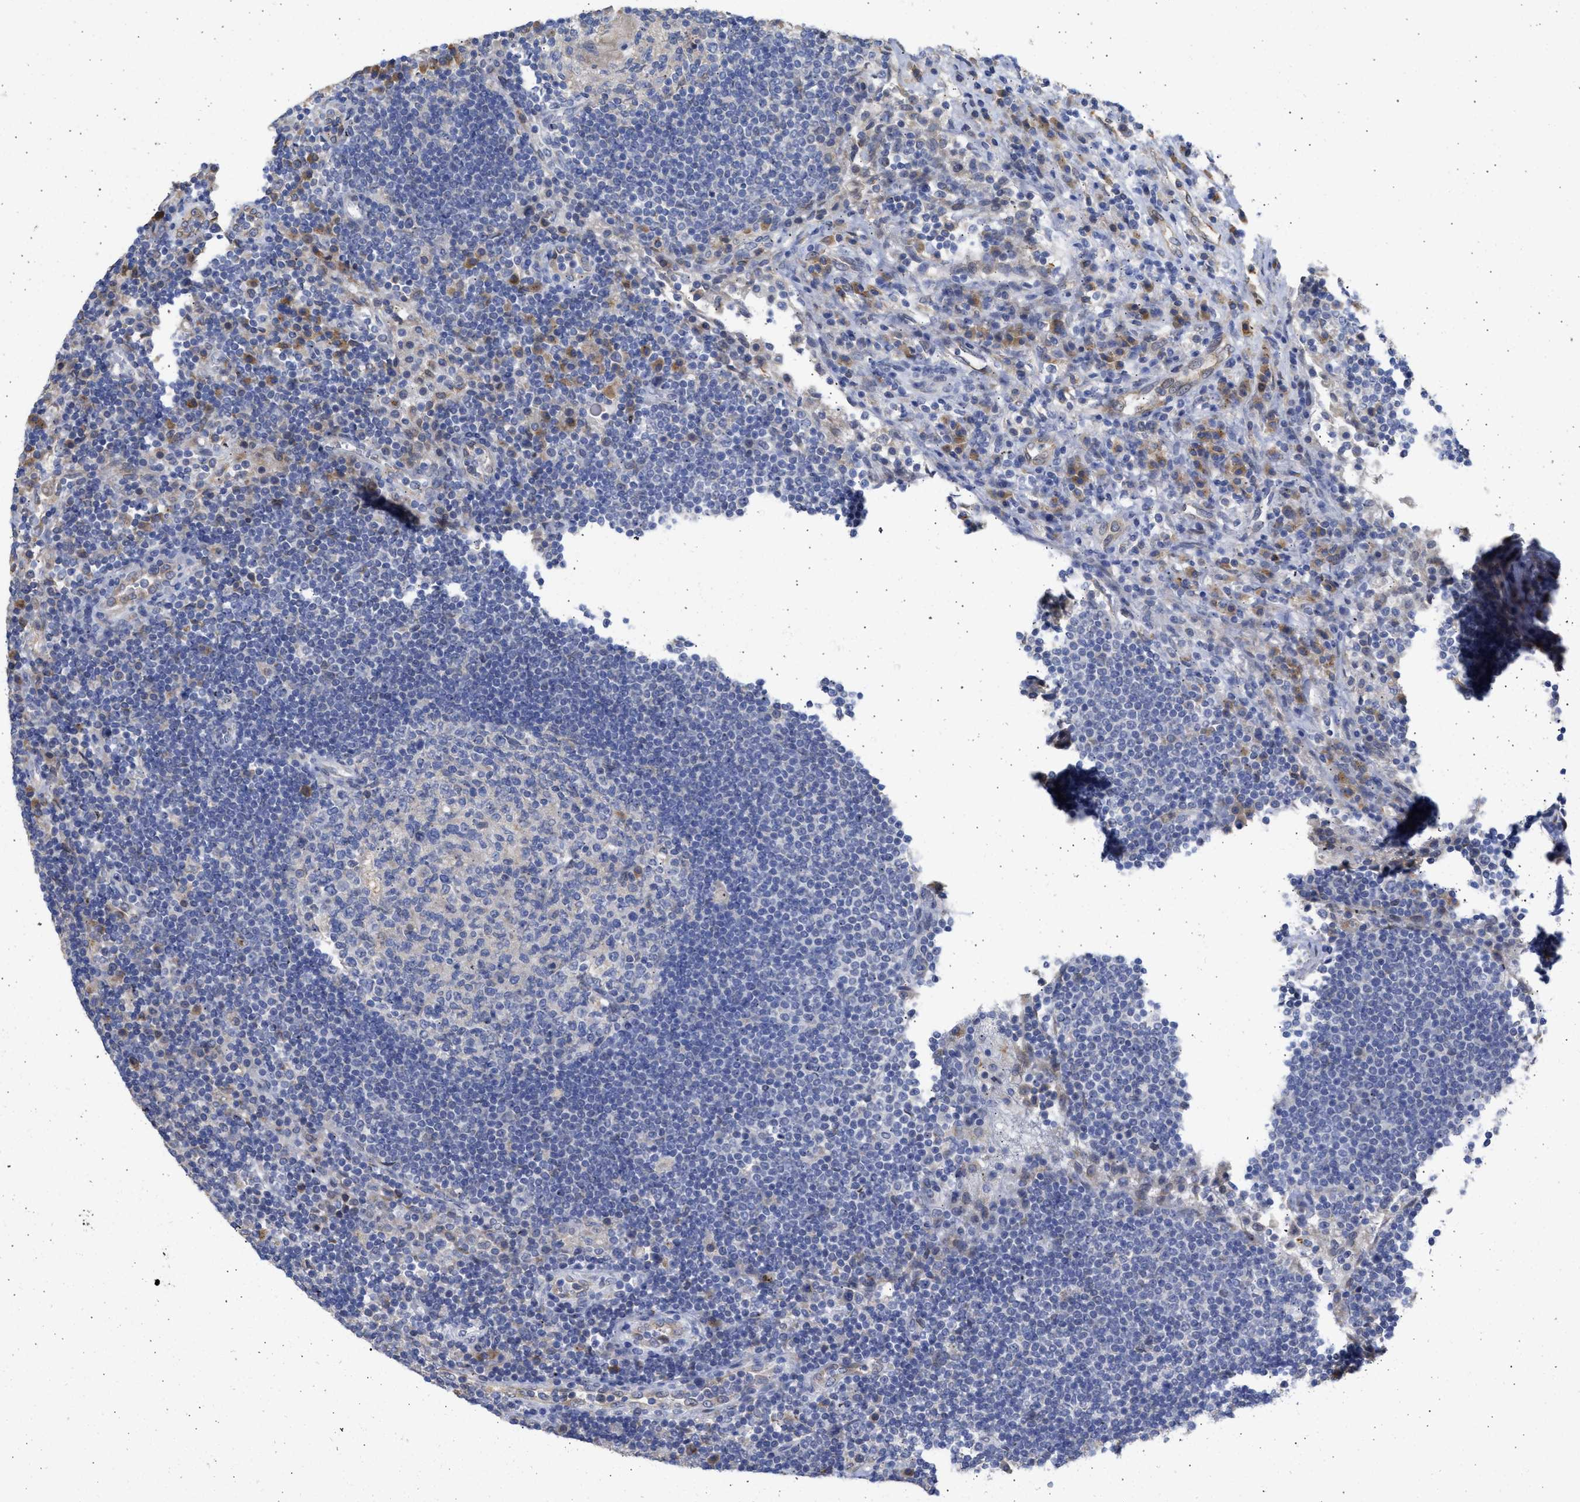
{"staining": {"intensity": "negative", "quantity": "none", "location": "none"}, "tissue": "lymph node", "cell_type": "Germinal center cells", "image_type": "normal", "snomed": [{"axis": "morphology", "description": "Normal tissue, NOS"}, {"axis": "topography", "description": "Lymph node"}], "caption": "A micrograph of human lymph node is negative for staining in germinal center cells. (DAB (3,3'-diaminobenzidine) immunohistochemistry, high magnification).", "gene": "TMED1", "patient": {"sex": "female", "age": 53}}